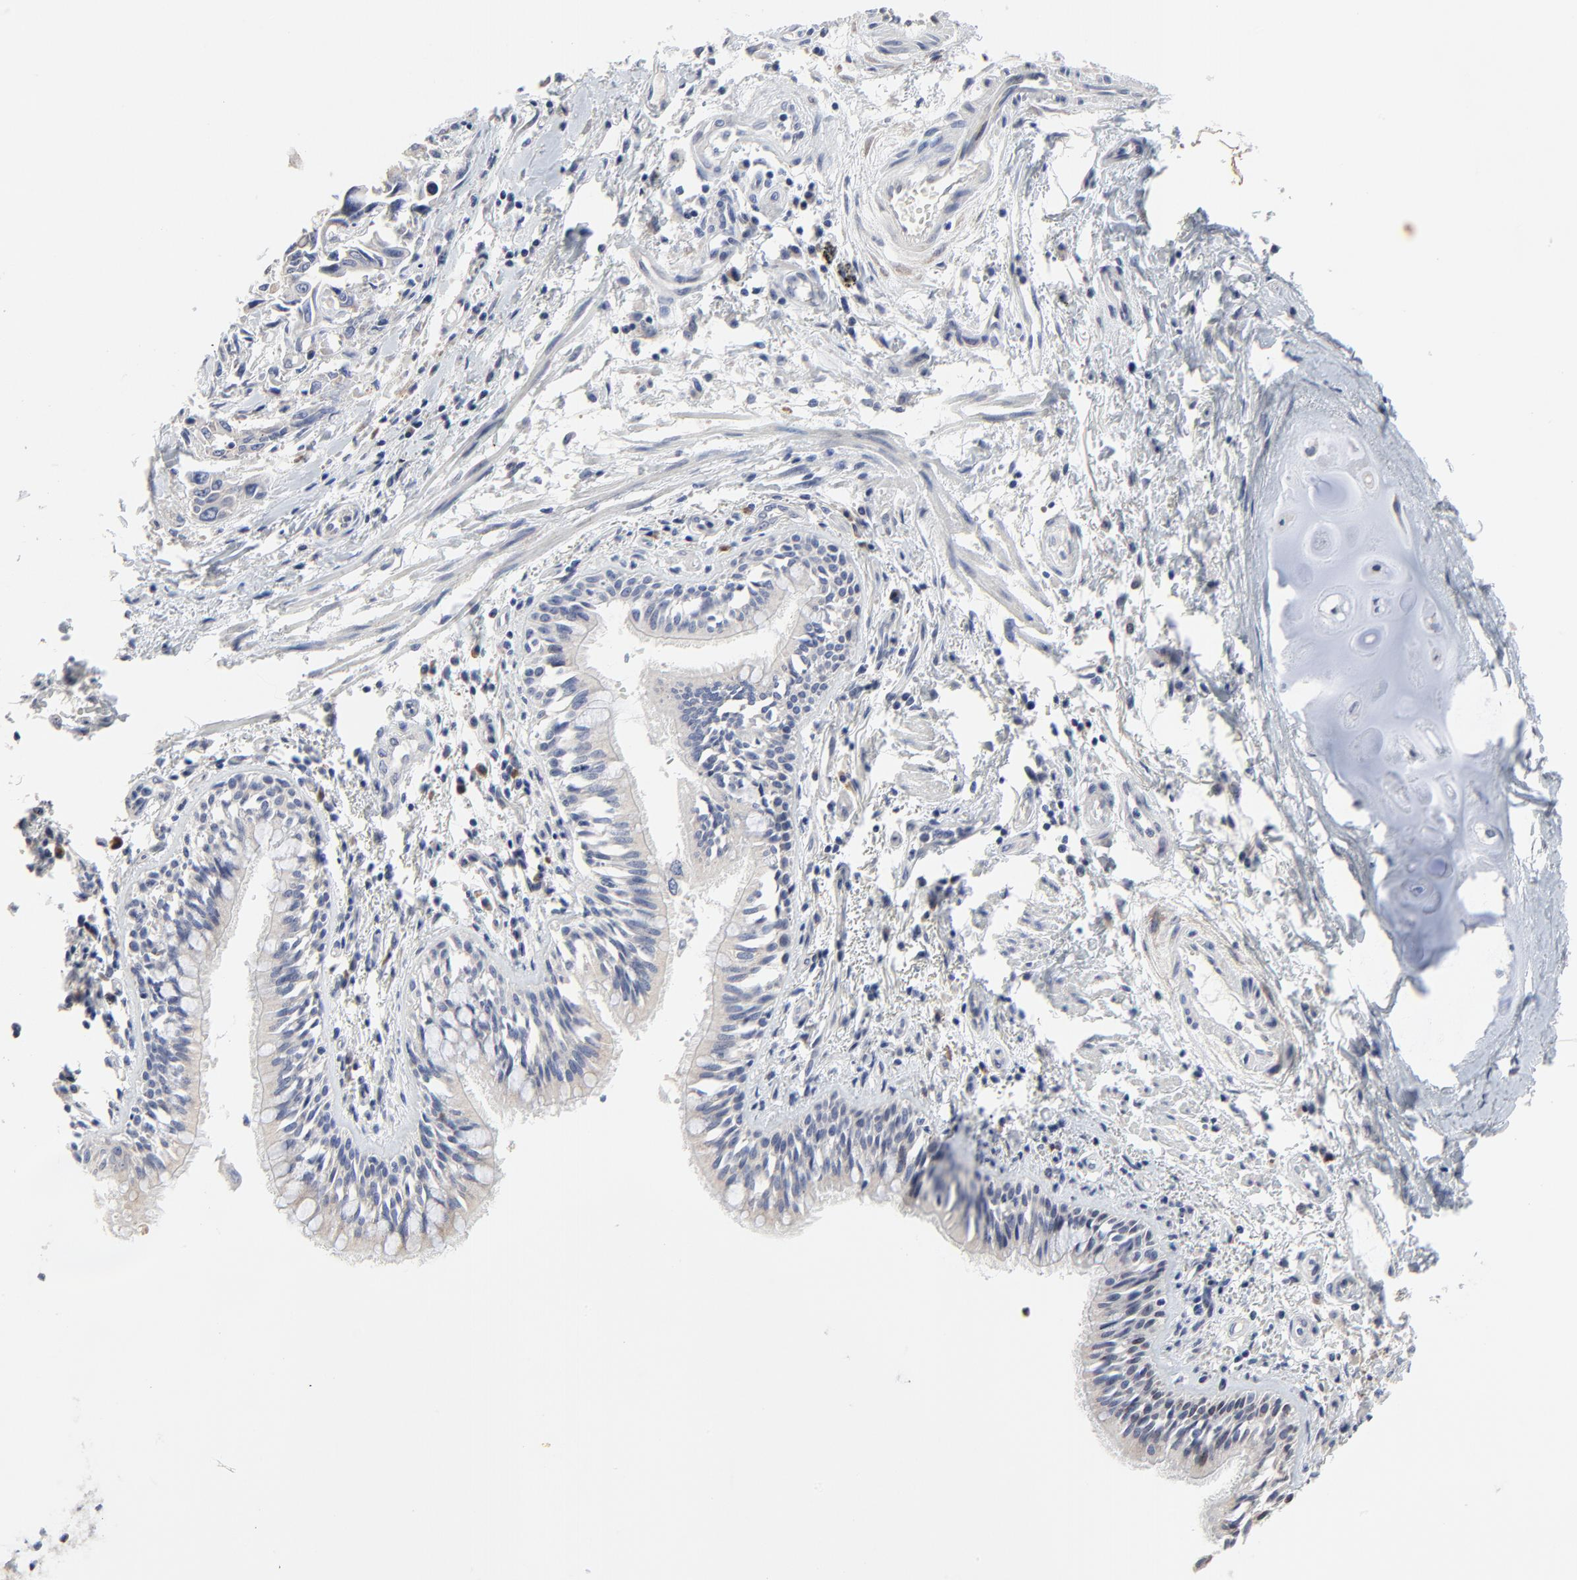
{"staining": {"intensity": "negative", "quantity": "none", "location": "none"}, "tissue": "lung cancer", "cell_type": "Tumor cells", "image_type": "cancer", "snomed": [{"axis": "morphology", "description": "Adenocarcinoma, NOS"}, {"axis": "topography", "description": "Lymph node"}, {"axis": "topography", "description": "Lung"}], "caption": "Tumor cells are negative for brown protein staining in adenocarcinoma (lung).", "gene": "NLGN3", "patient": {"sex": "male", "age": 64}}